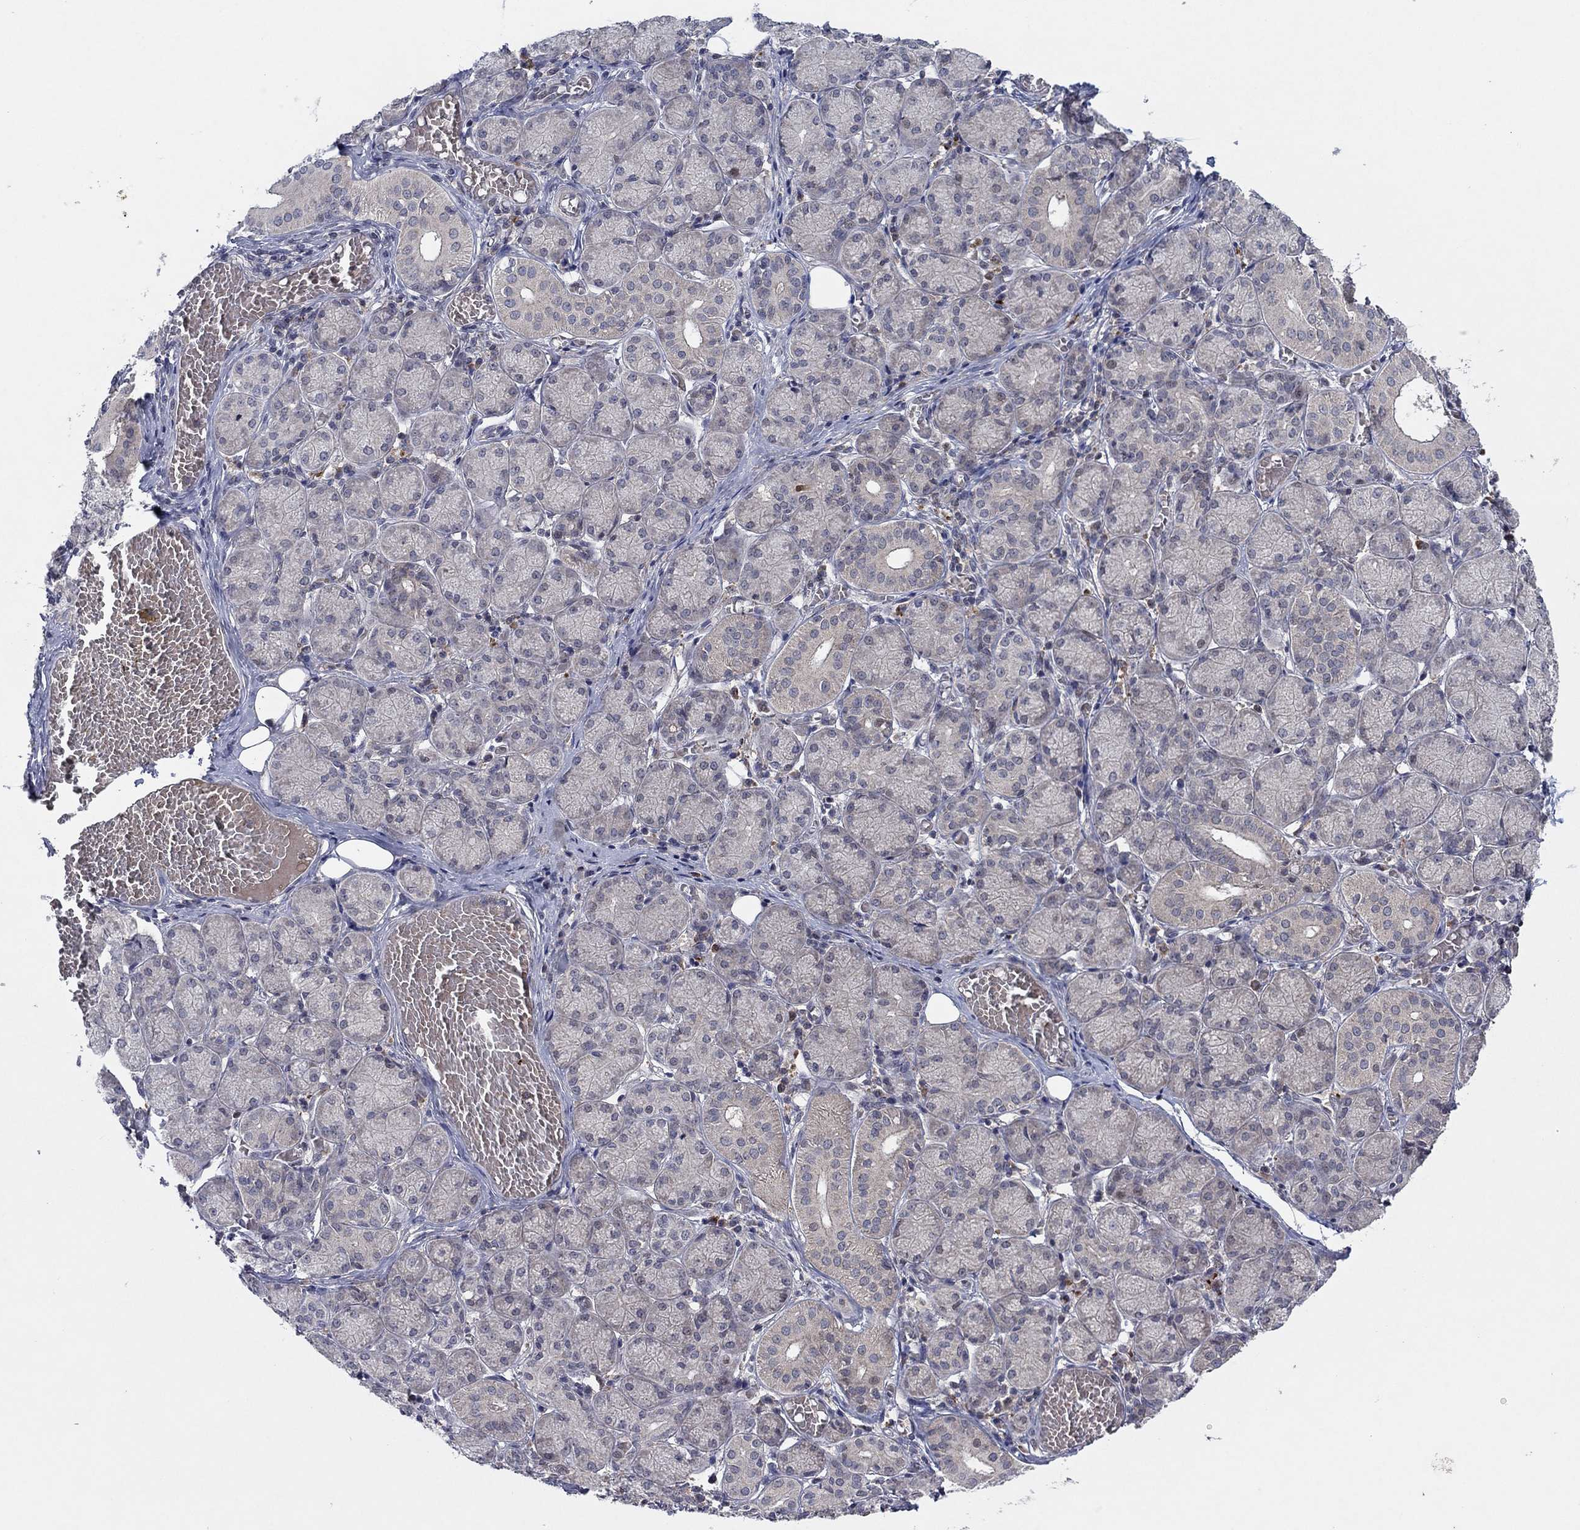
{"staining": {"intensity": "weak", "quantity": "<25%", "location": "cytoplasmic/membranous"}, "tissue": "salivary gland", "cell_type": "Glandular cells", "image_type": "normal", "snomed": [{"axis": "morphology", "description": "Normal tissue, NOS"}, {"axis": "topography", "description": "Salivary gland"}, {"axis": "topography", "description": "Peripheral nerve tissue"}], "caption": "Immunohistochemical staining of benign salivary gland demonstrates no significant positivity in glandular cells.", "gene": "IL4", "patient": {"sex": "female", "age": 24}}